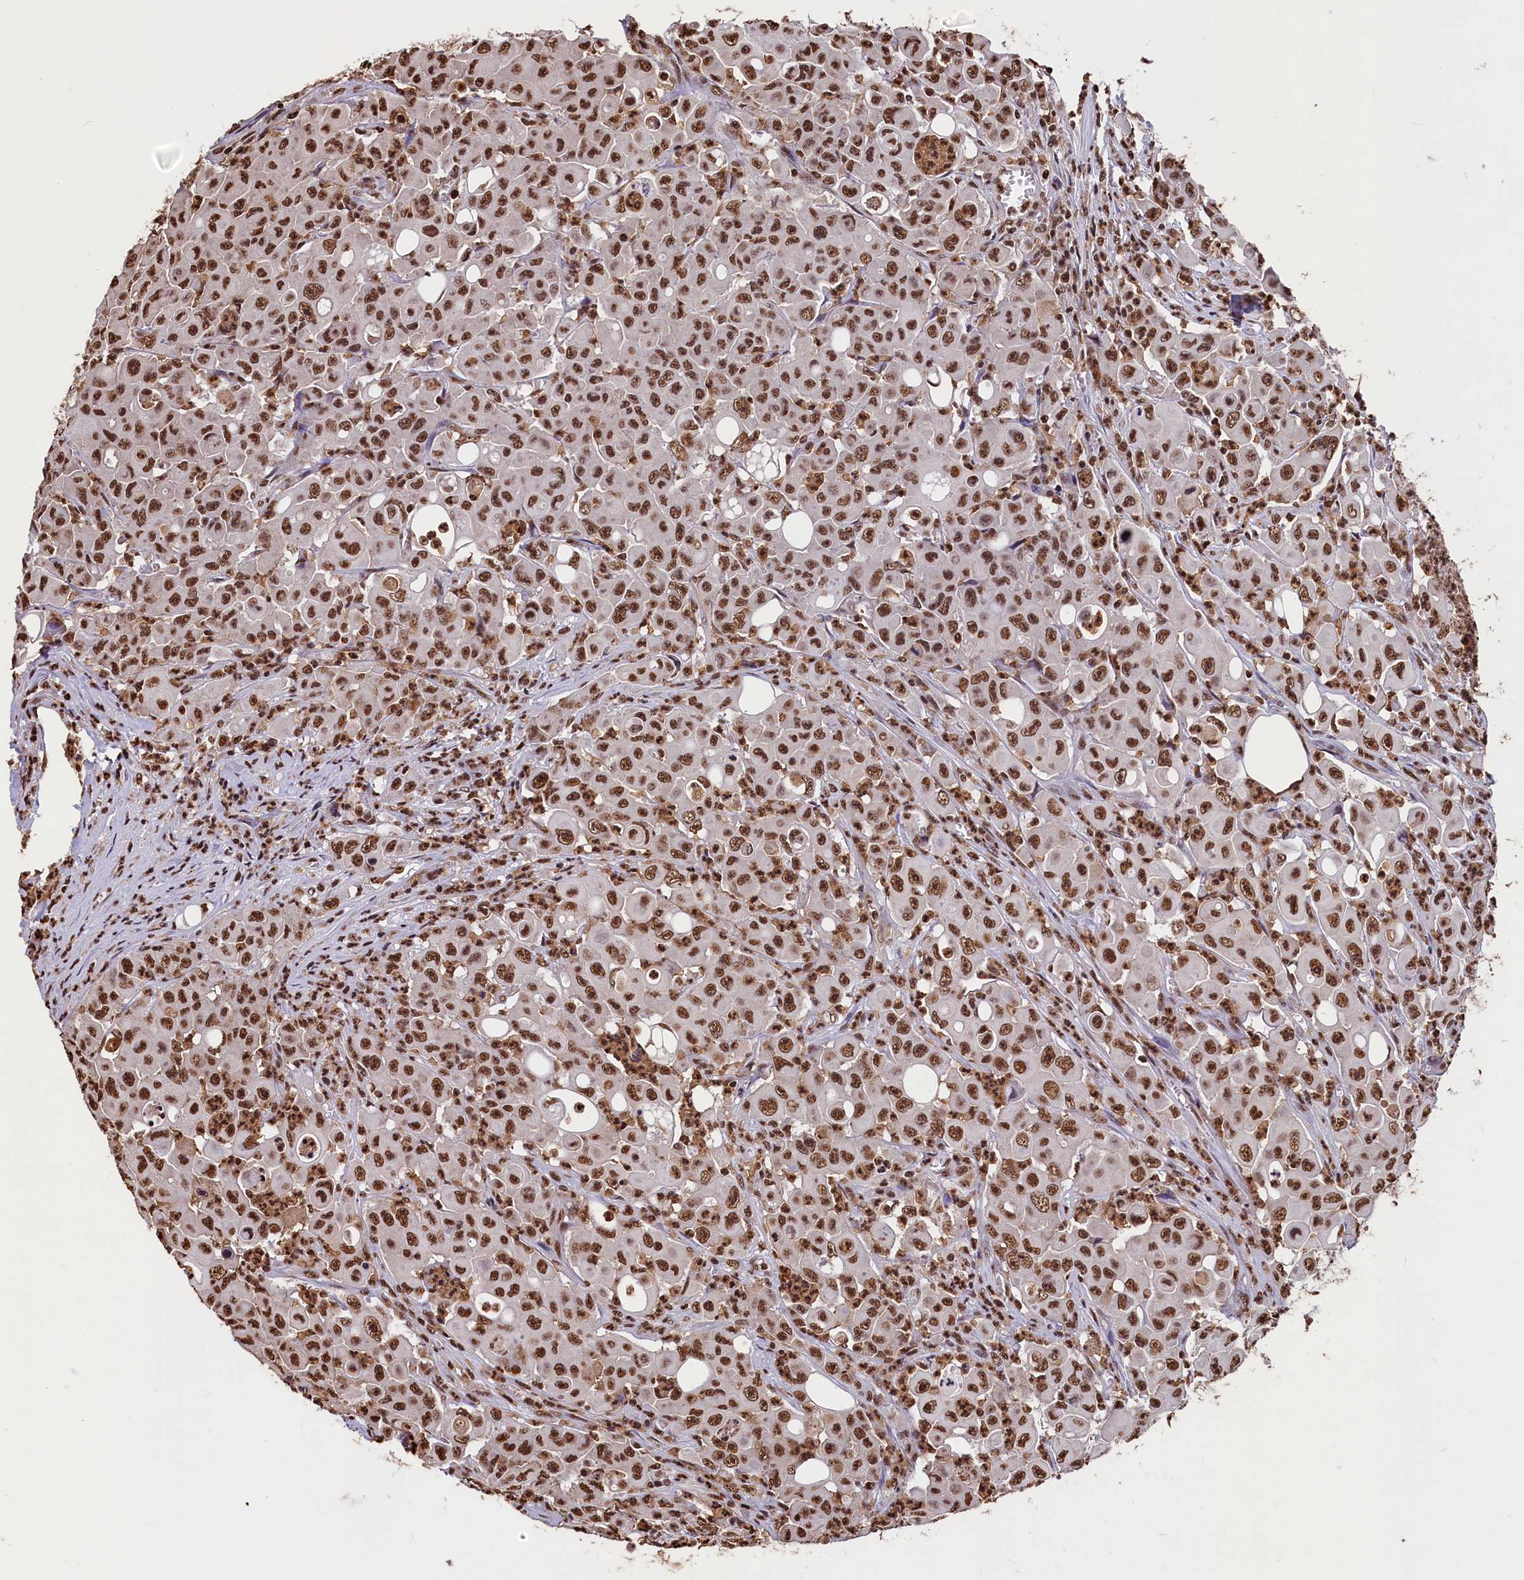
{"staining": {"intensity": "strong", "quantity": ">75%", "location": "nuclear"}, "tissue": "colorectal cancer", "cell_type": "Tumor cells", "image_type": "cancer", "snomed": [{"axis": "morphology", "description": "Adenocarcinoma, NOS"}, {"axis": "topography", "description": "Colon"}], "caption": "Human colorectal cancer (adenocarcinoma) stained with a protein marker displays strong staining in tumor cells.", "gene": "SNRPD2", "patient": {"sex": "male", "age": 51}}